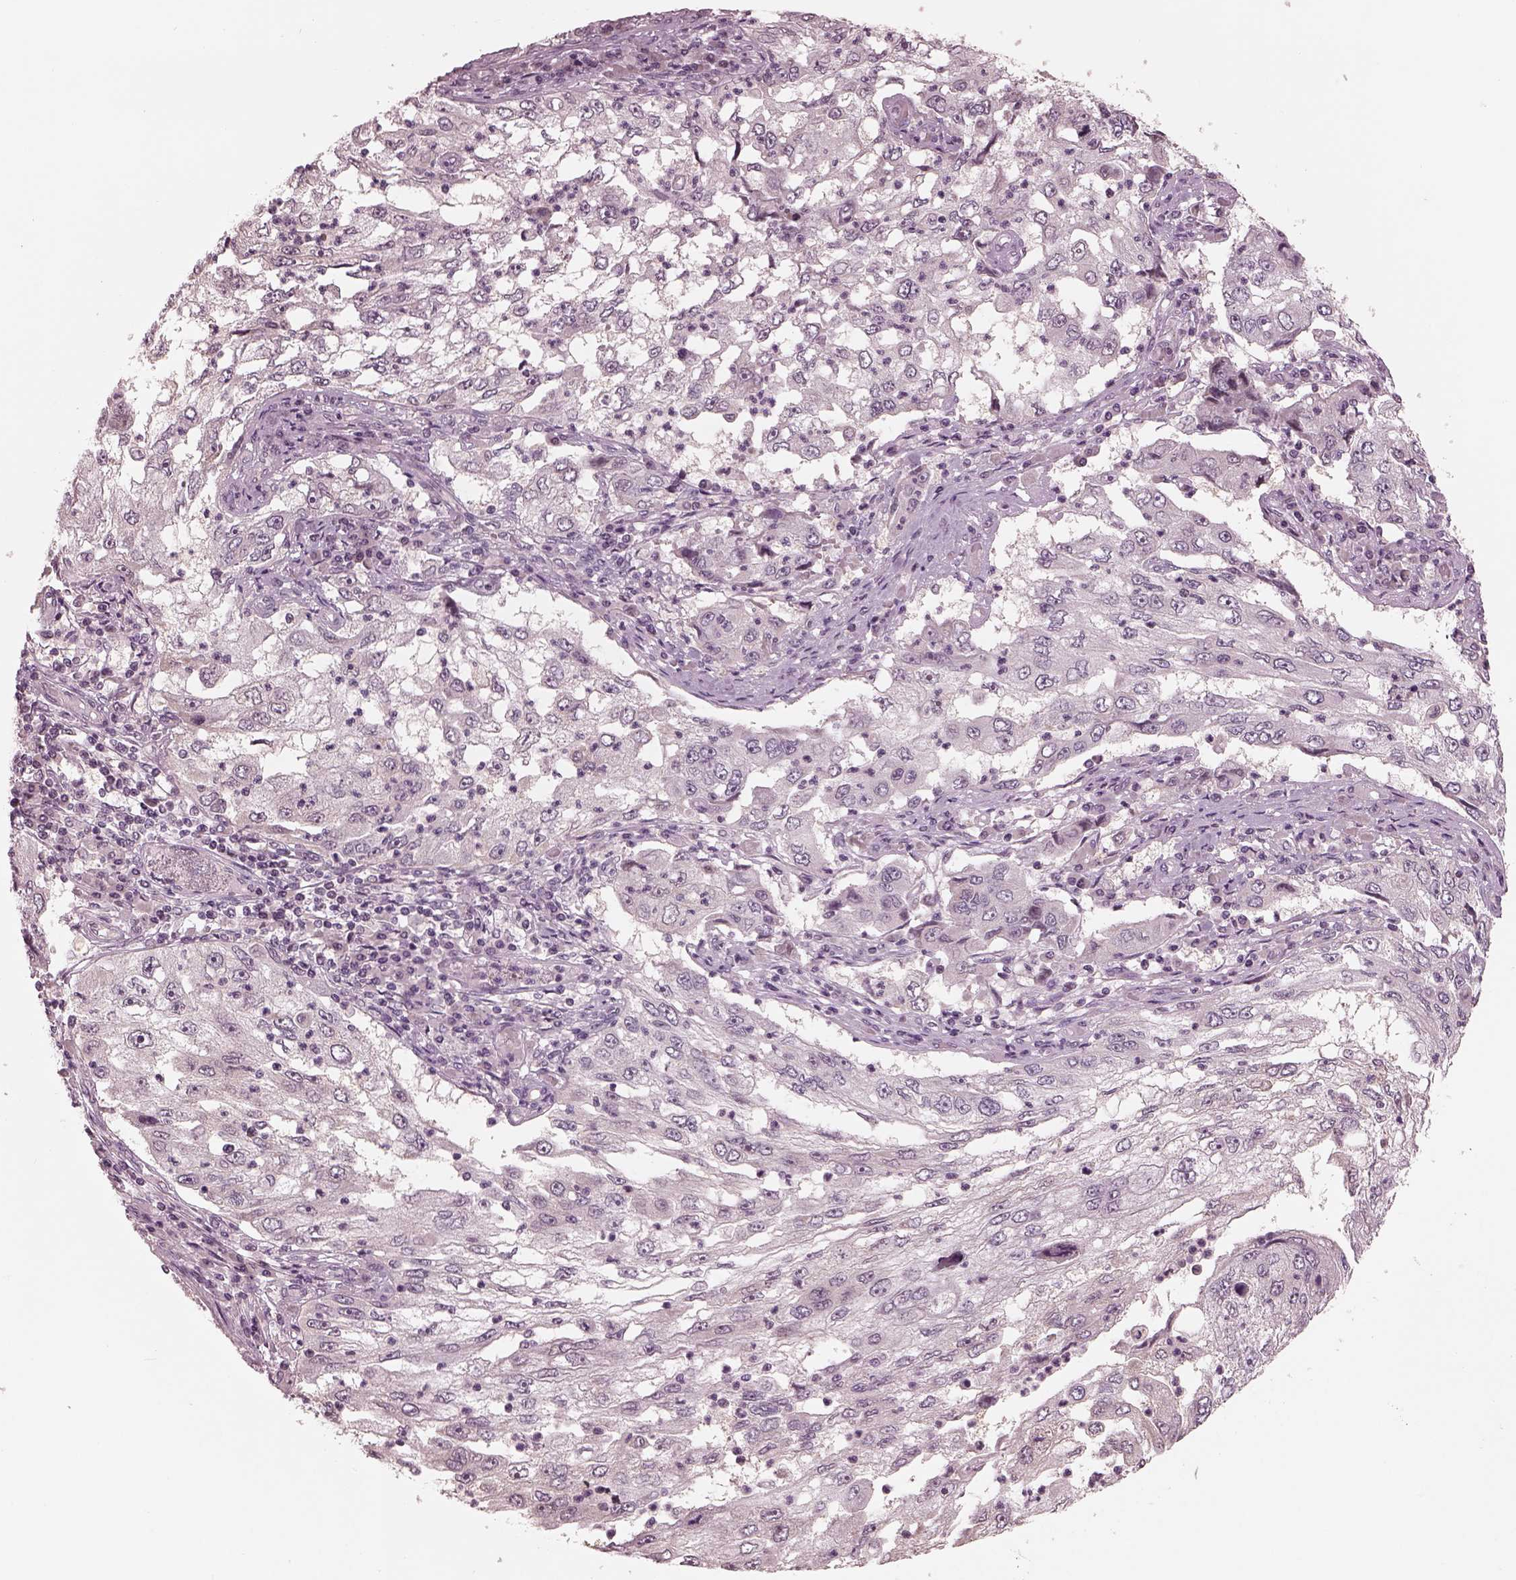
{"staining": {"intensity": "negative", "quantity": "none", "location": "none"}, "tissue": "cervical cancer", "cell_type": "Tumor cells", "image_type": "cancer", "snomed": [{"axis": "morphology", "description": "Squamous cell carcinoma, NOS"}, {"axis": "topography", "description": "Cervix"}], "caption": "Squamous cell carcinoma (cervical) was stained to show a protein in brown. There is no significant positivity in tumor cells.", "gene": "IQCG", "patient": {"sex": "female", "age": 36}}